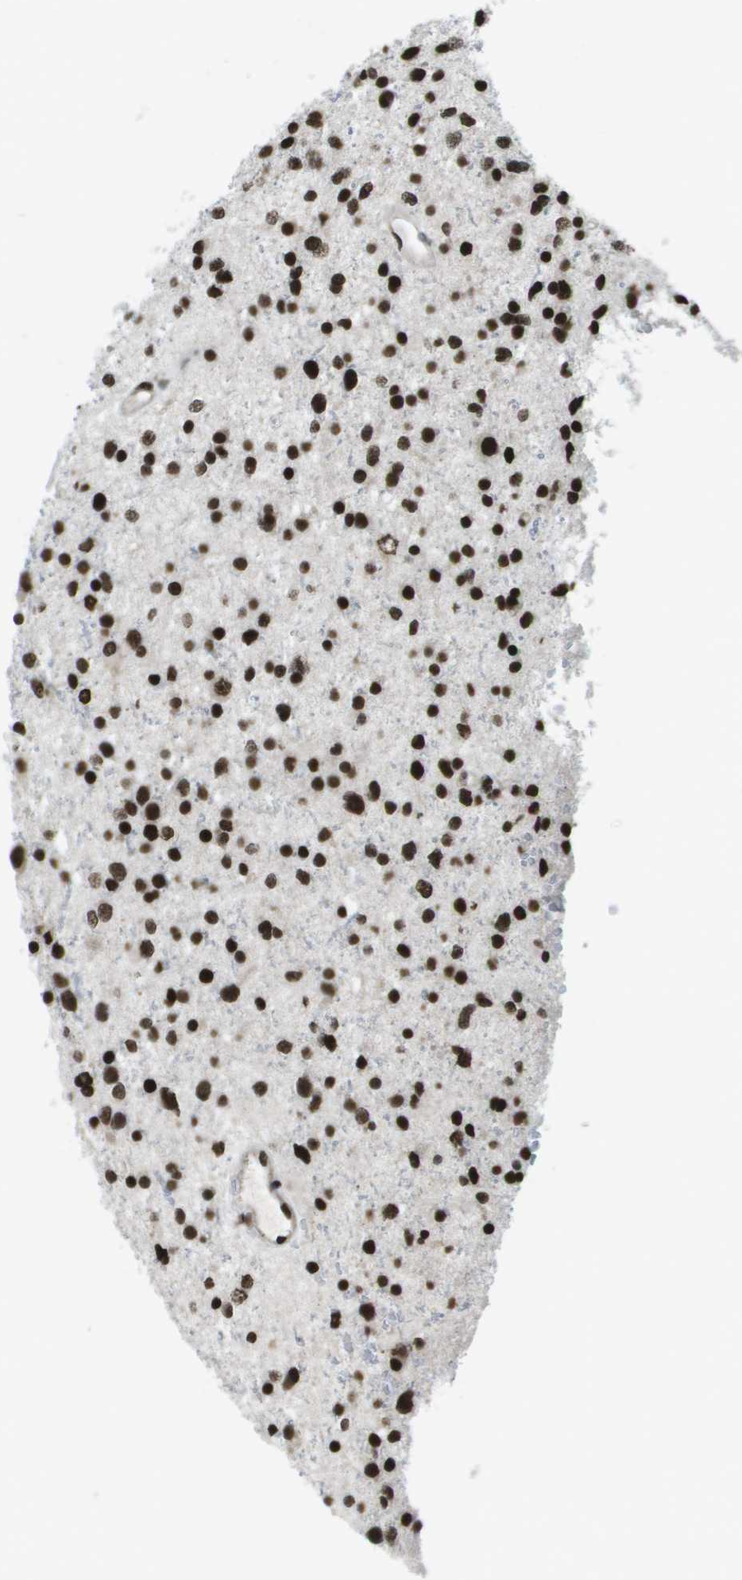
{"staining": {"intensity": "strong", "quantity": ">75%", "location": "nuclear"}, "tissue": "glioma", "cell_type": "Tumor cells", "image_type": "cancer", "snomed": [{"axis": "morphology", "description": "Glioma, malignant, Low grade"}, {"axis": "topography", "description": "Brain"}], "caption": "Immunohistochemistry staining of malignant glioma (low-grade), which displays high levels of strong nuclear positivity in about >75% of tumor cells indicating strong nuclear protein staining. The staining was performed using DAB (brown) for protein detection and nuclei were counterstained in hematoxylin (blue).", "gene": "GLYR1", "patient": {"sex": "female", "age": 37}}